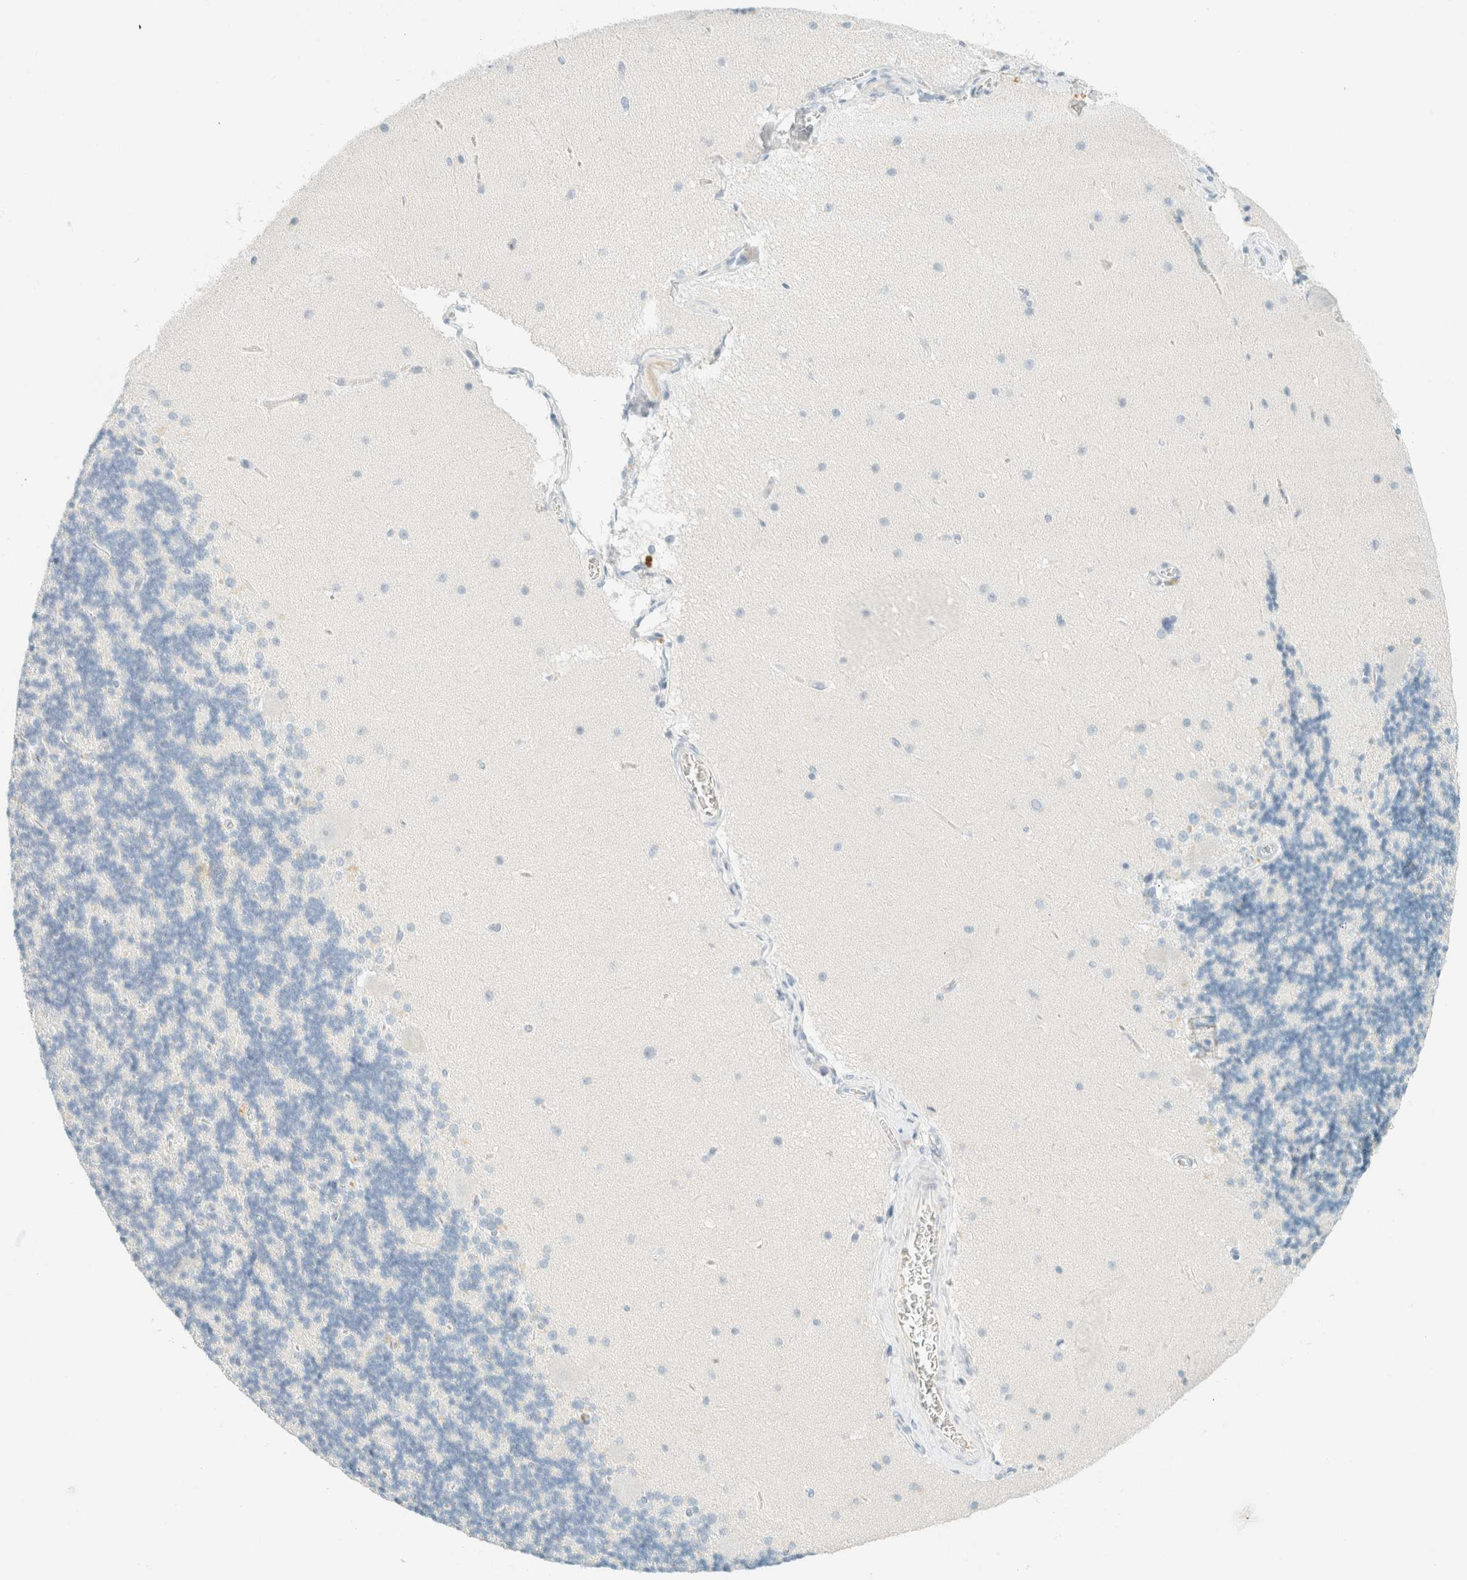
{"staining": {"intensity": "negative", "quantity": "none", "location": "none"}, "tissue": "cerebellum", "cell_type": "Cells in granular layer", "image_type": "normal", "snomed": [{"axis": "morphology", "description": "Normal tissue, NOS"}, {"axis": "topography", "description": "Cerebellum"}], "caption": "Histopathology image shows no protein positivity in cells in granular layer of unremarkable cerebellum.", "gene": "GPA33", "patient": {"sex": "female", "age": 19}}